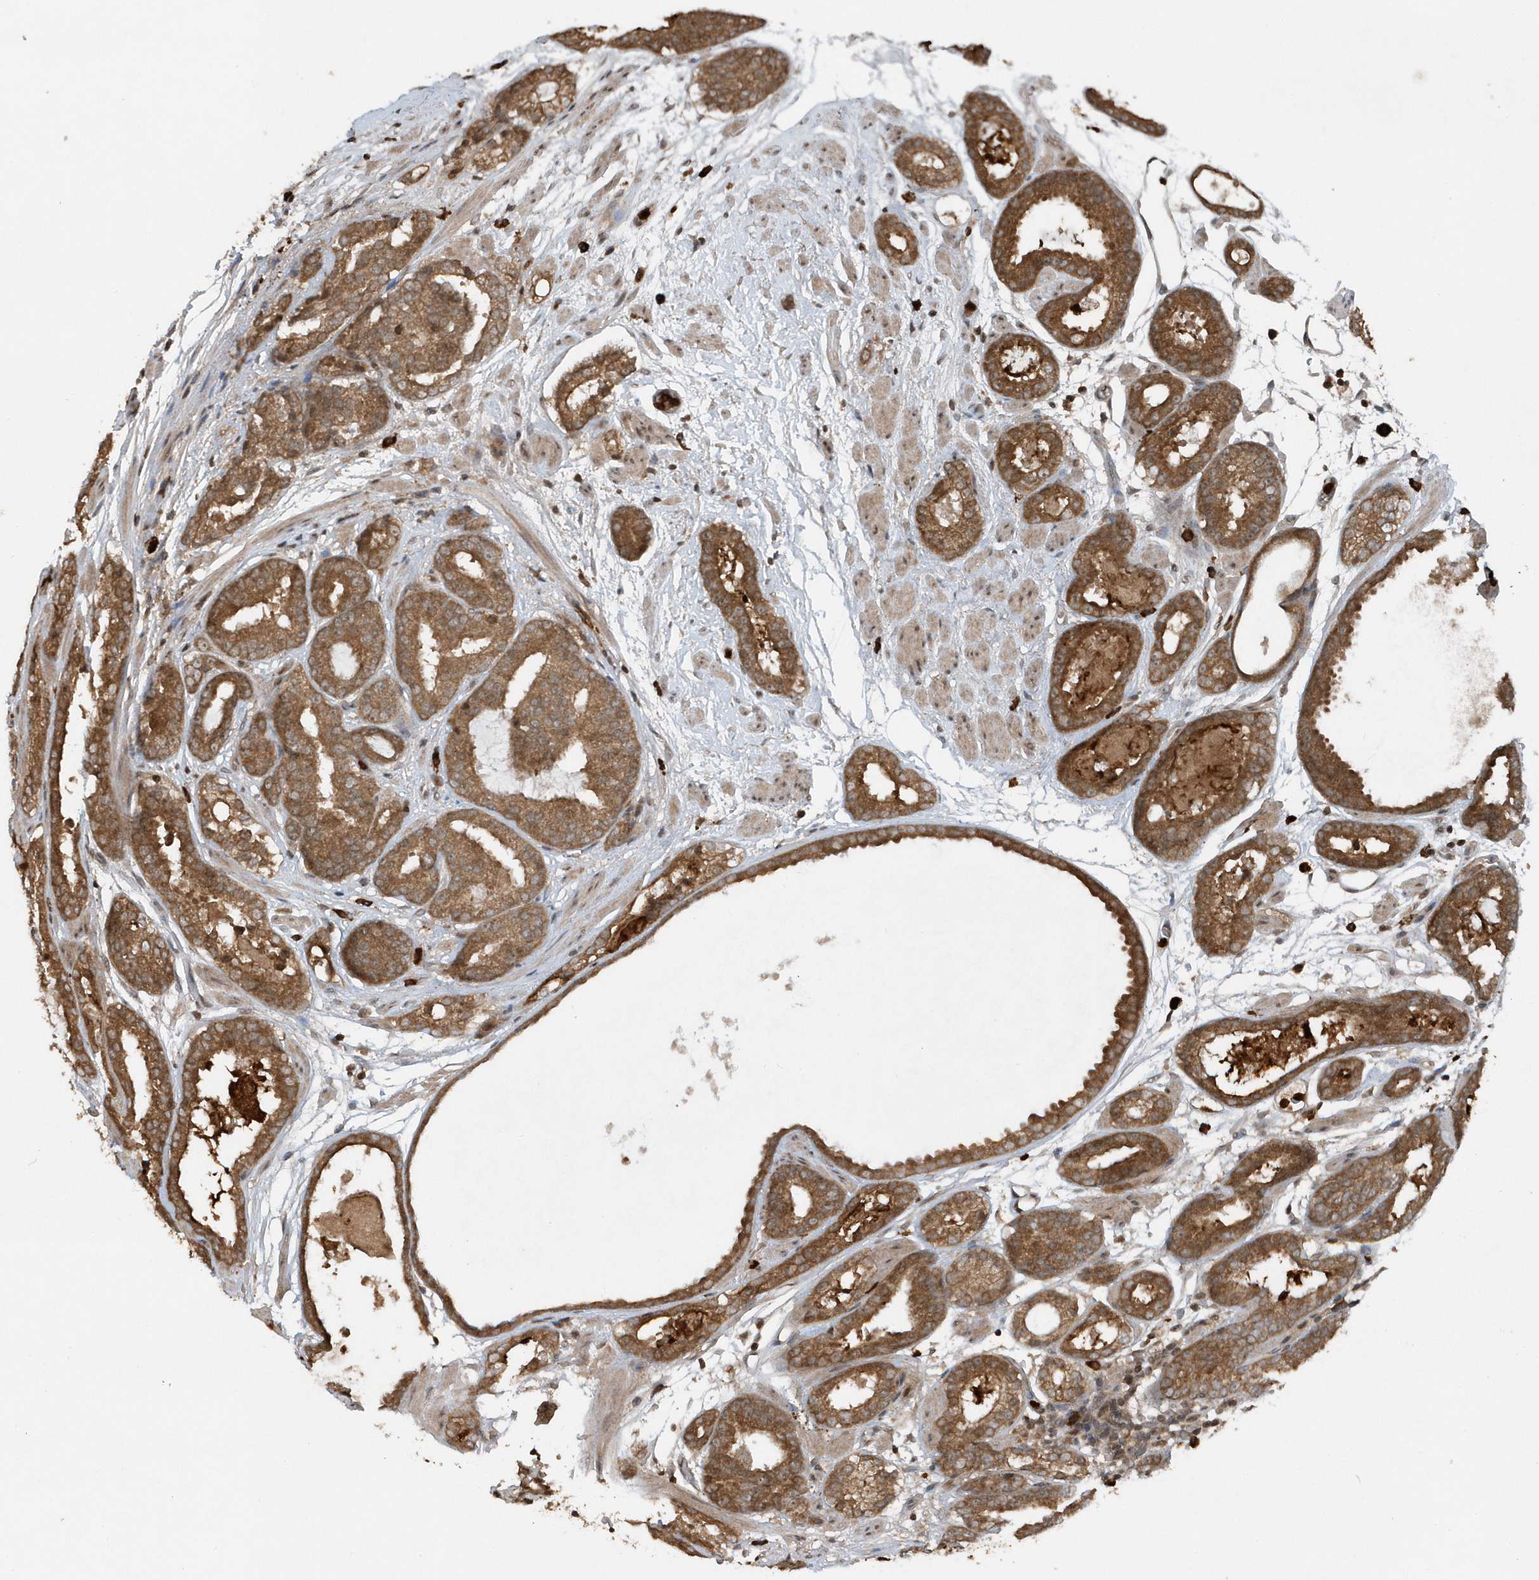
{"staining": {"intensity": "strong", "quantity": ">75%", "location": "cytoplasmic/membranous"}, "tissue": "prostate cancer", "cell_type": "Tumor cells", "image_type": "cancer", "snomed": [{"axis": "morphology", "description": "Adenocarcinoma, Low grade"}, {"axis": "topography", "description": "Prostate"}], "caption": "IHC of prostate cancer reveals high levels of strong cytoplasmic/membranous staining in about >75% of tumor cells. The protein is stained brown, and the nuclei are stained in blue (DAB (3,3'-diaminobenzidine) IHC with brightfield microscopy, high magnification).", "gene": "EIF2B1", "patient": {"sex": "male", "age": 69}}